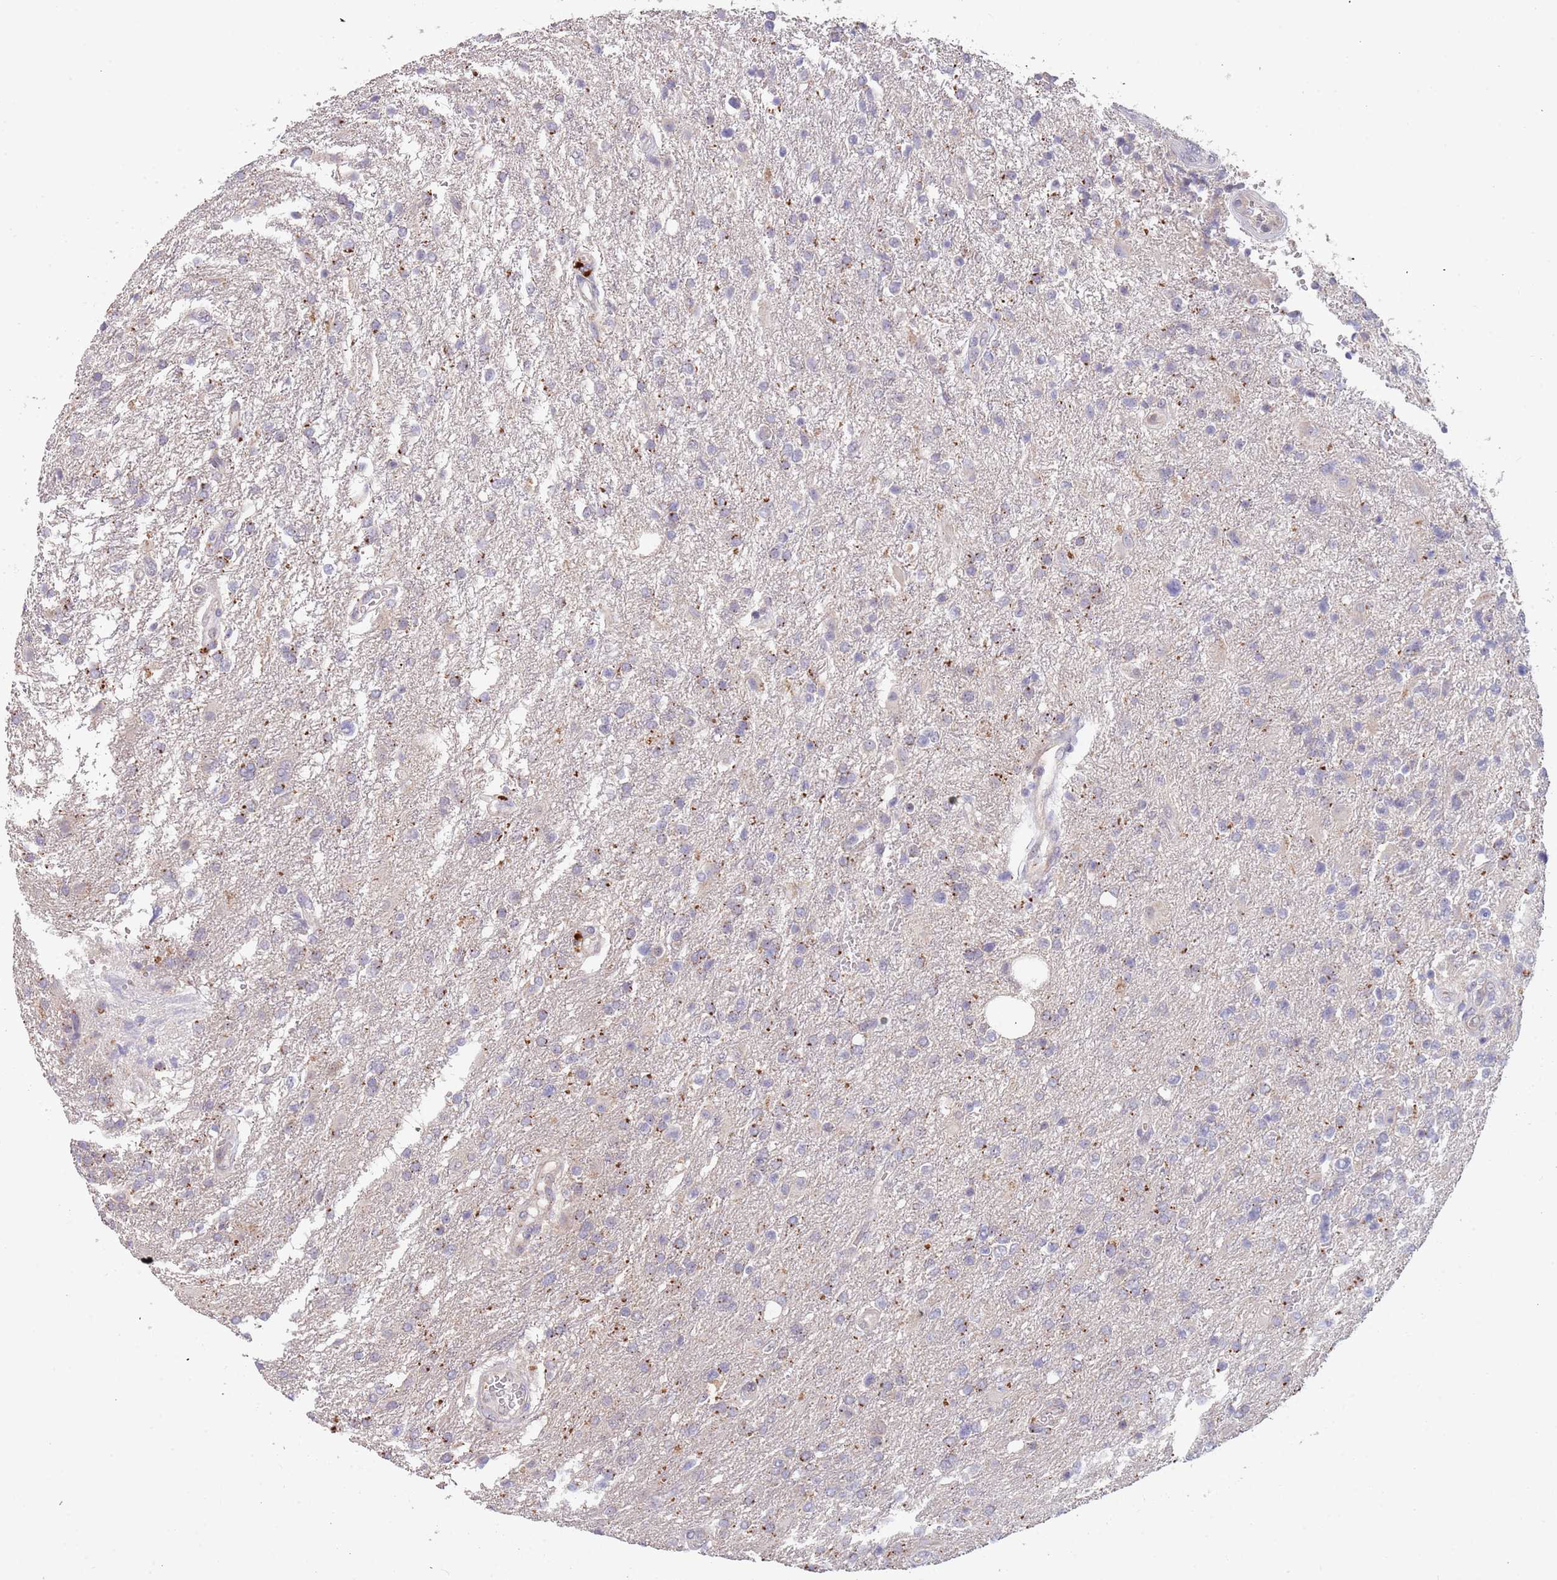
{"staining": {"intensity": "moderate", "quantity": "<25%", "location": "cytoplasmic/membranous"}, "tissue": "glioma", "cell_type": "Tumor cells", "image_type": "cancer", "snomed": [{"axis": "morphology", "description": "Glioma, malignant, High grade"}, {"axis": "topography", "description": "Brain"}], "caption": "Glioma stained with immunohistochemistry (IHC) reveals moderate cytoplasmic/membranous positivity in approximately <25% of tumor cells.", "gene": "TMEM64", "patient": {"sex": "male", "age": 56}}